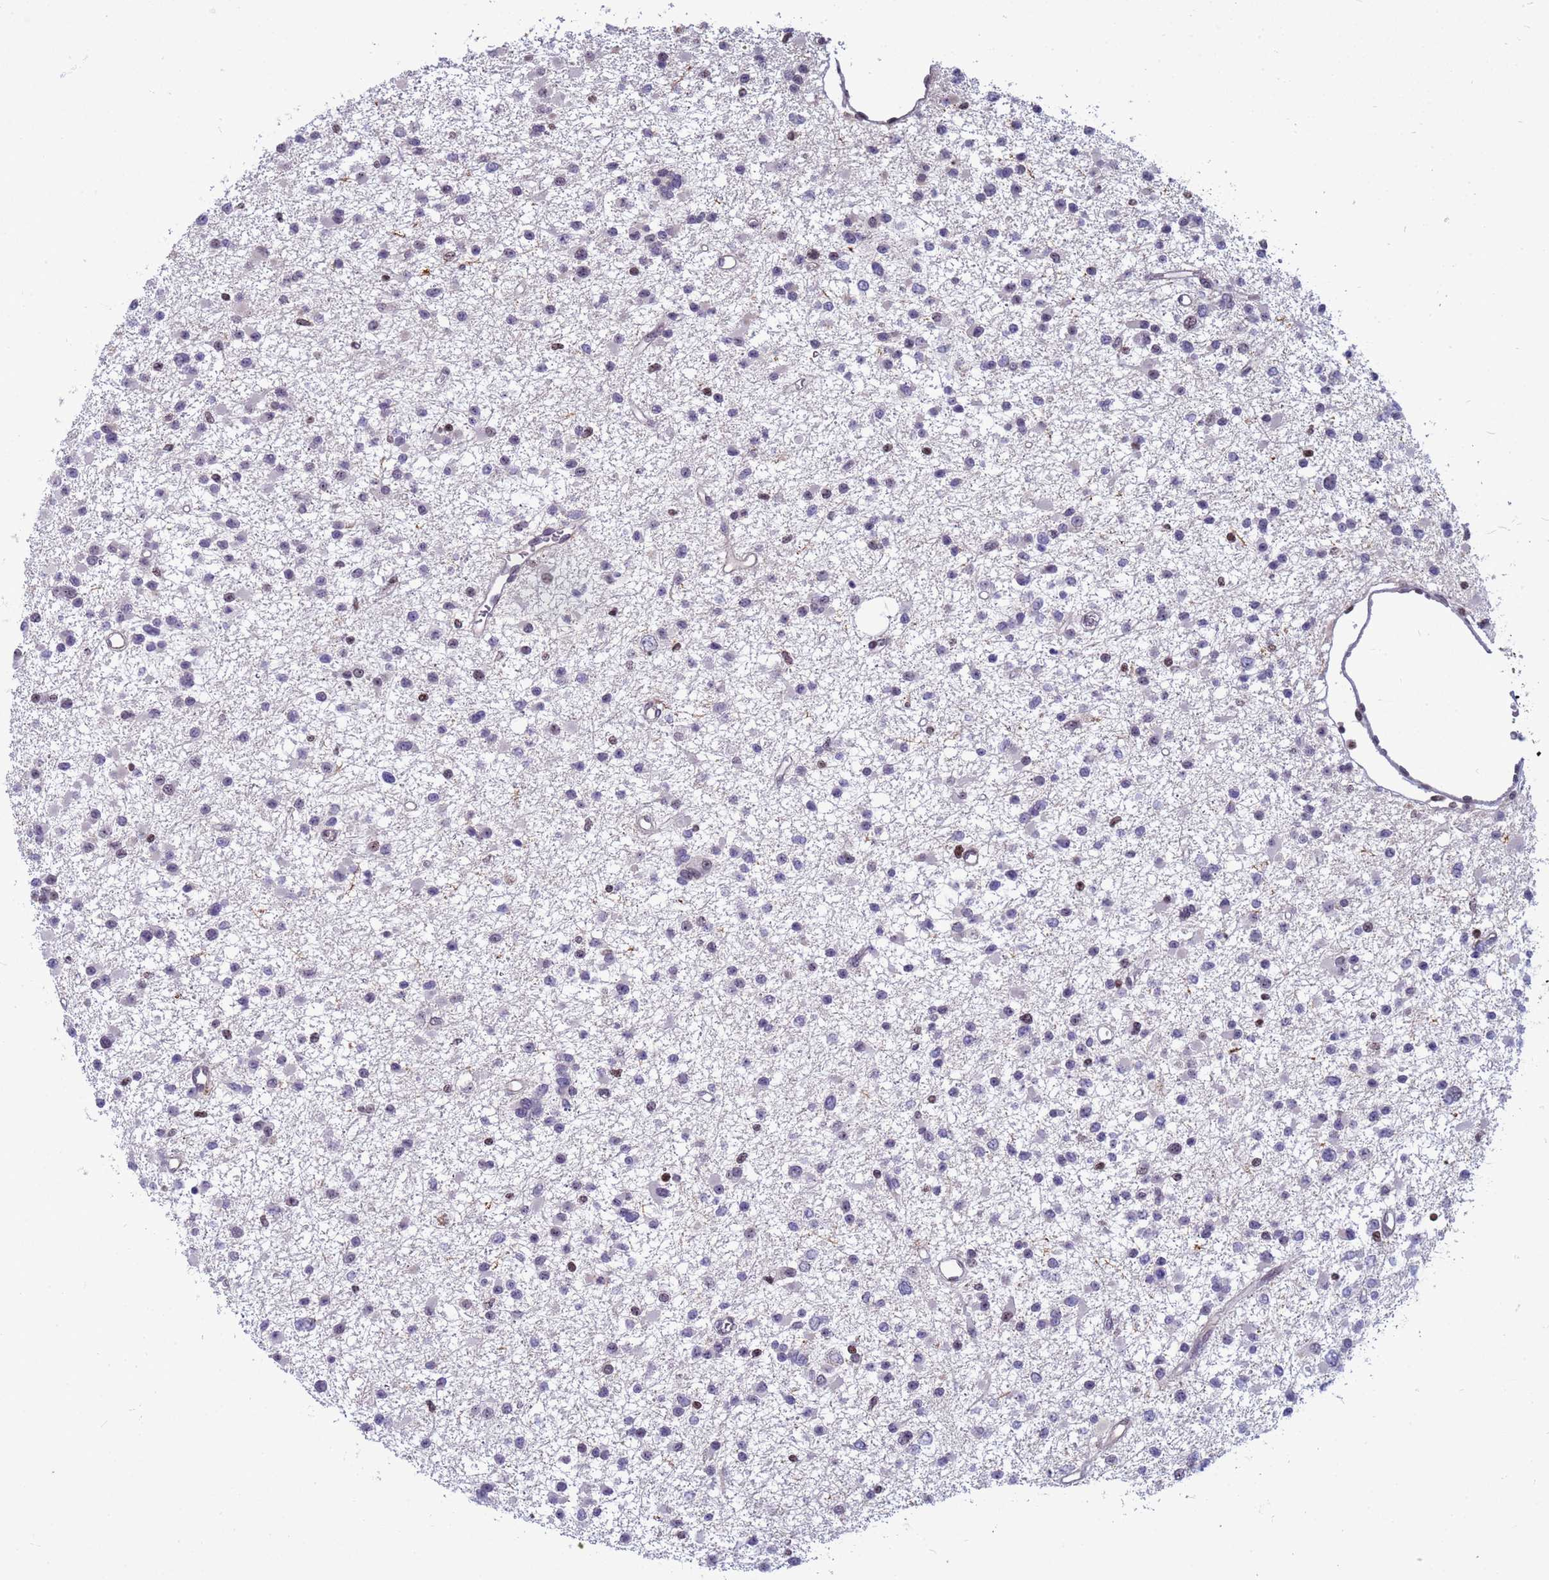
{"staining": {"intensity": "negative", "quantity": "none", "location": "none"}, "tissue": "glioma", "cell_type": "Tumor cells", "image_type": "cancer", "snomed": [{"axis": "morphology", "description": "Glioma, malignant, Low grade"}, {"axis": "topography", "description": "Brain"}], "caption": "Tumor cells are negative for brown protein staining in glioma.", "gene": "NSL1", "patient": {"sex": "female", "age": 22}}